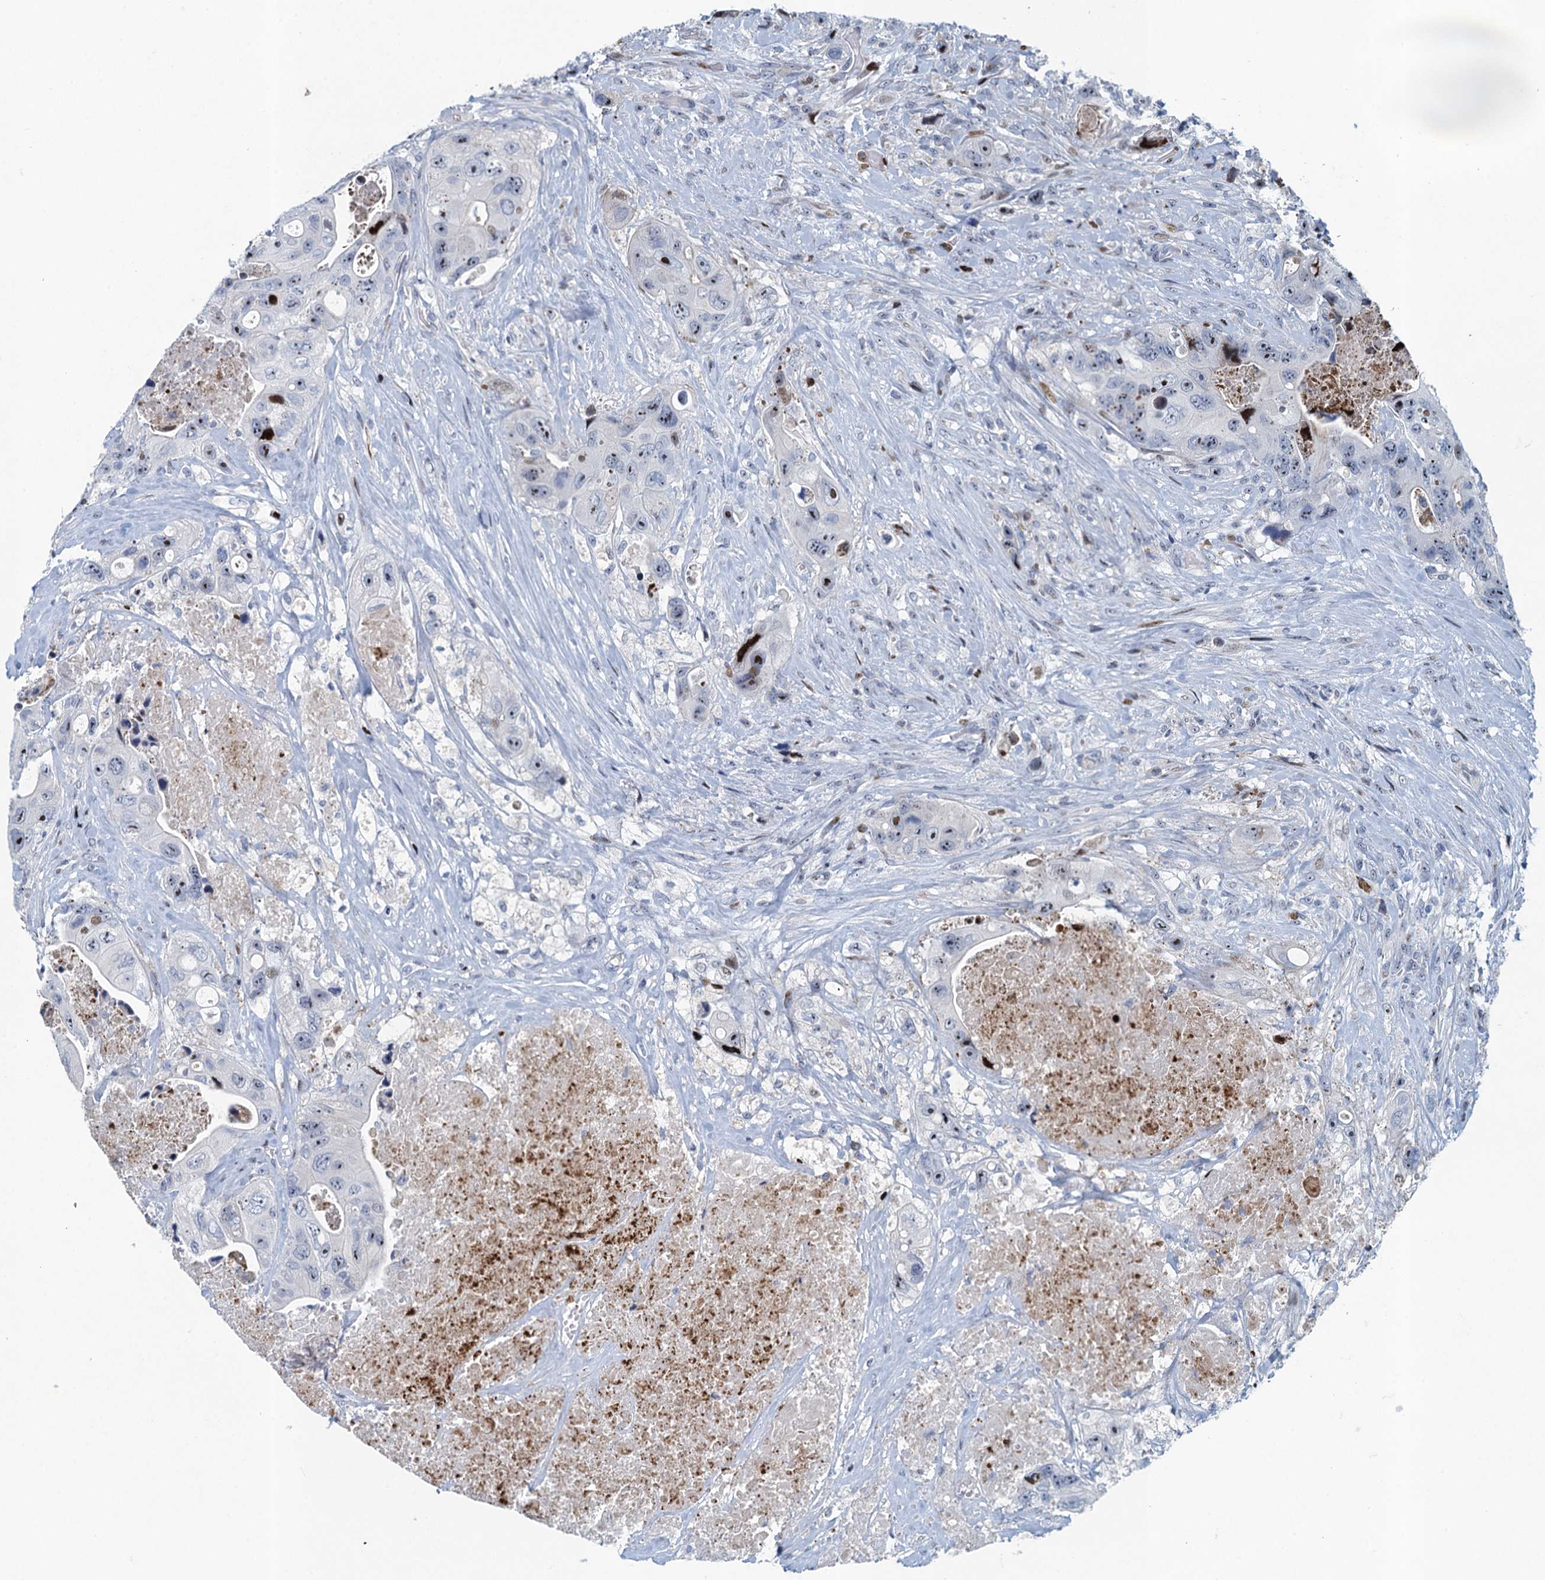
{"staining": {"intensity": "moderate", "quantity": "<25%", "location": "nuclear"}, "tissue": "colorectal cancer", "cell_type": "Tumor cells", "image_type": "cancer", "snomed": [{"axis": "morphology", "description": "Adenocarcinoma, NOS"}, {"axis": "topography", "description": "Colon"}], "caption": "High-power microscopy captured an IHC micrograph of colorectal adenocarcinoma, revealing moderate nuclear expression in about <25% of tumor cells. (DAB IHC with brightfield microscopy, high magnification).", "gene": "ANKRD13D", "patient": {"sex": "female", "age": 46}}